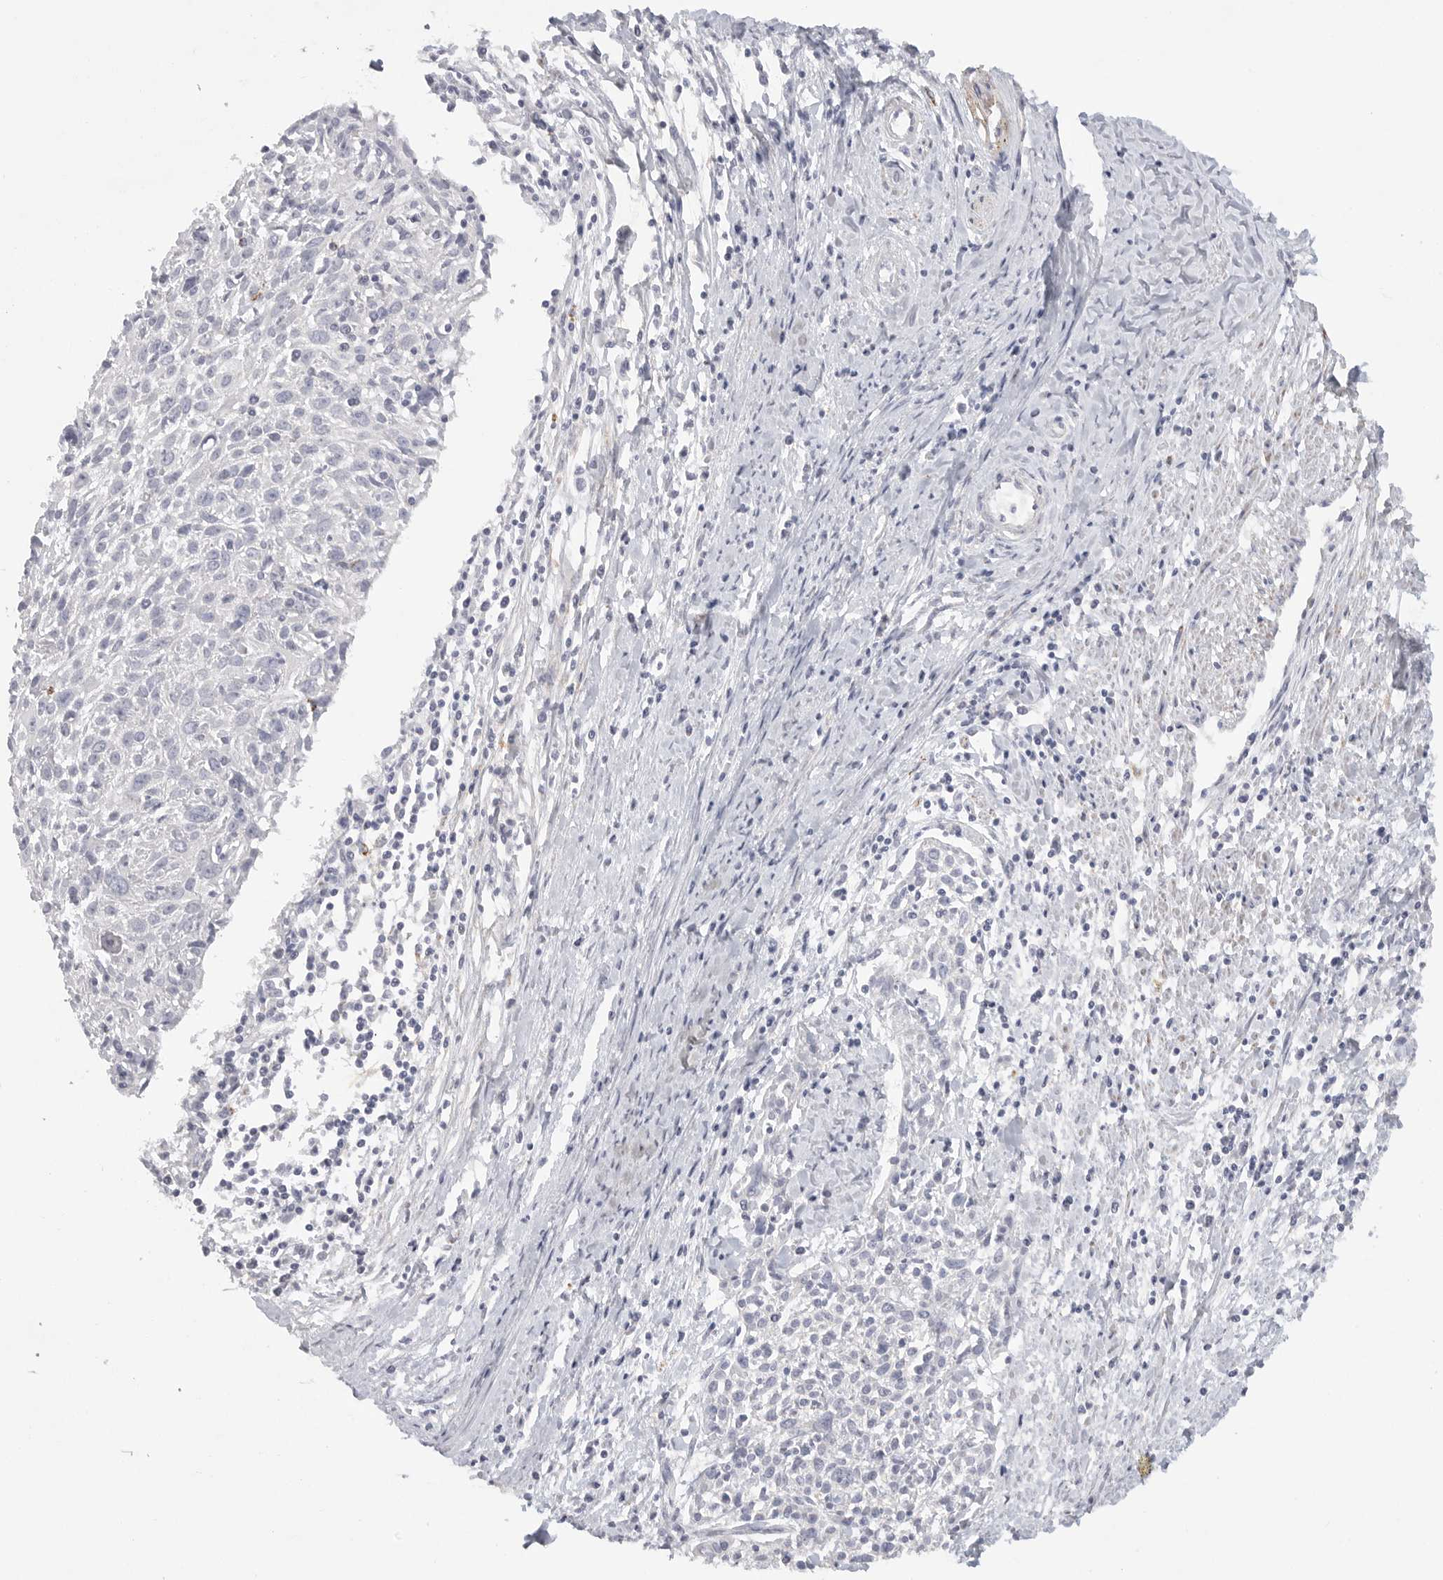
{"staining": {"intensity": "negative", "quantity": "none", "location": "none"}, "tissue": "cervical cancer", "cell_type": "Tumor cells", "image_type": "cancer", "snomed": [{"axis": "morphology", "description": "Squamous cell carcinoma, NOS"}, {"axis": "topography", "description": "Cervix"}], "caption": "Immunohistochemical staining of human squamous cell carcinoma (cervical) exhibits no significant positivity in tumor cells.", "gene": "ELP3", "patient": {"sex": "female", "age": 51}}